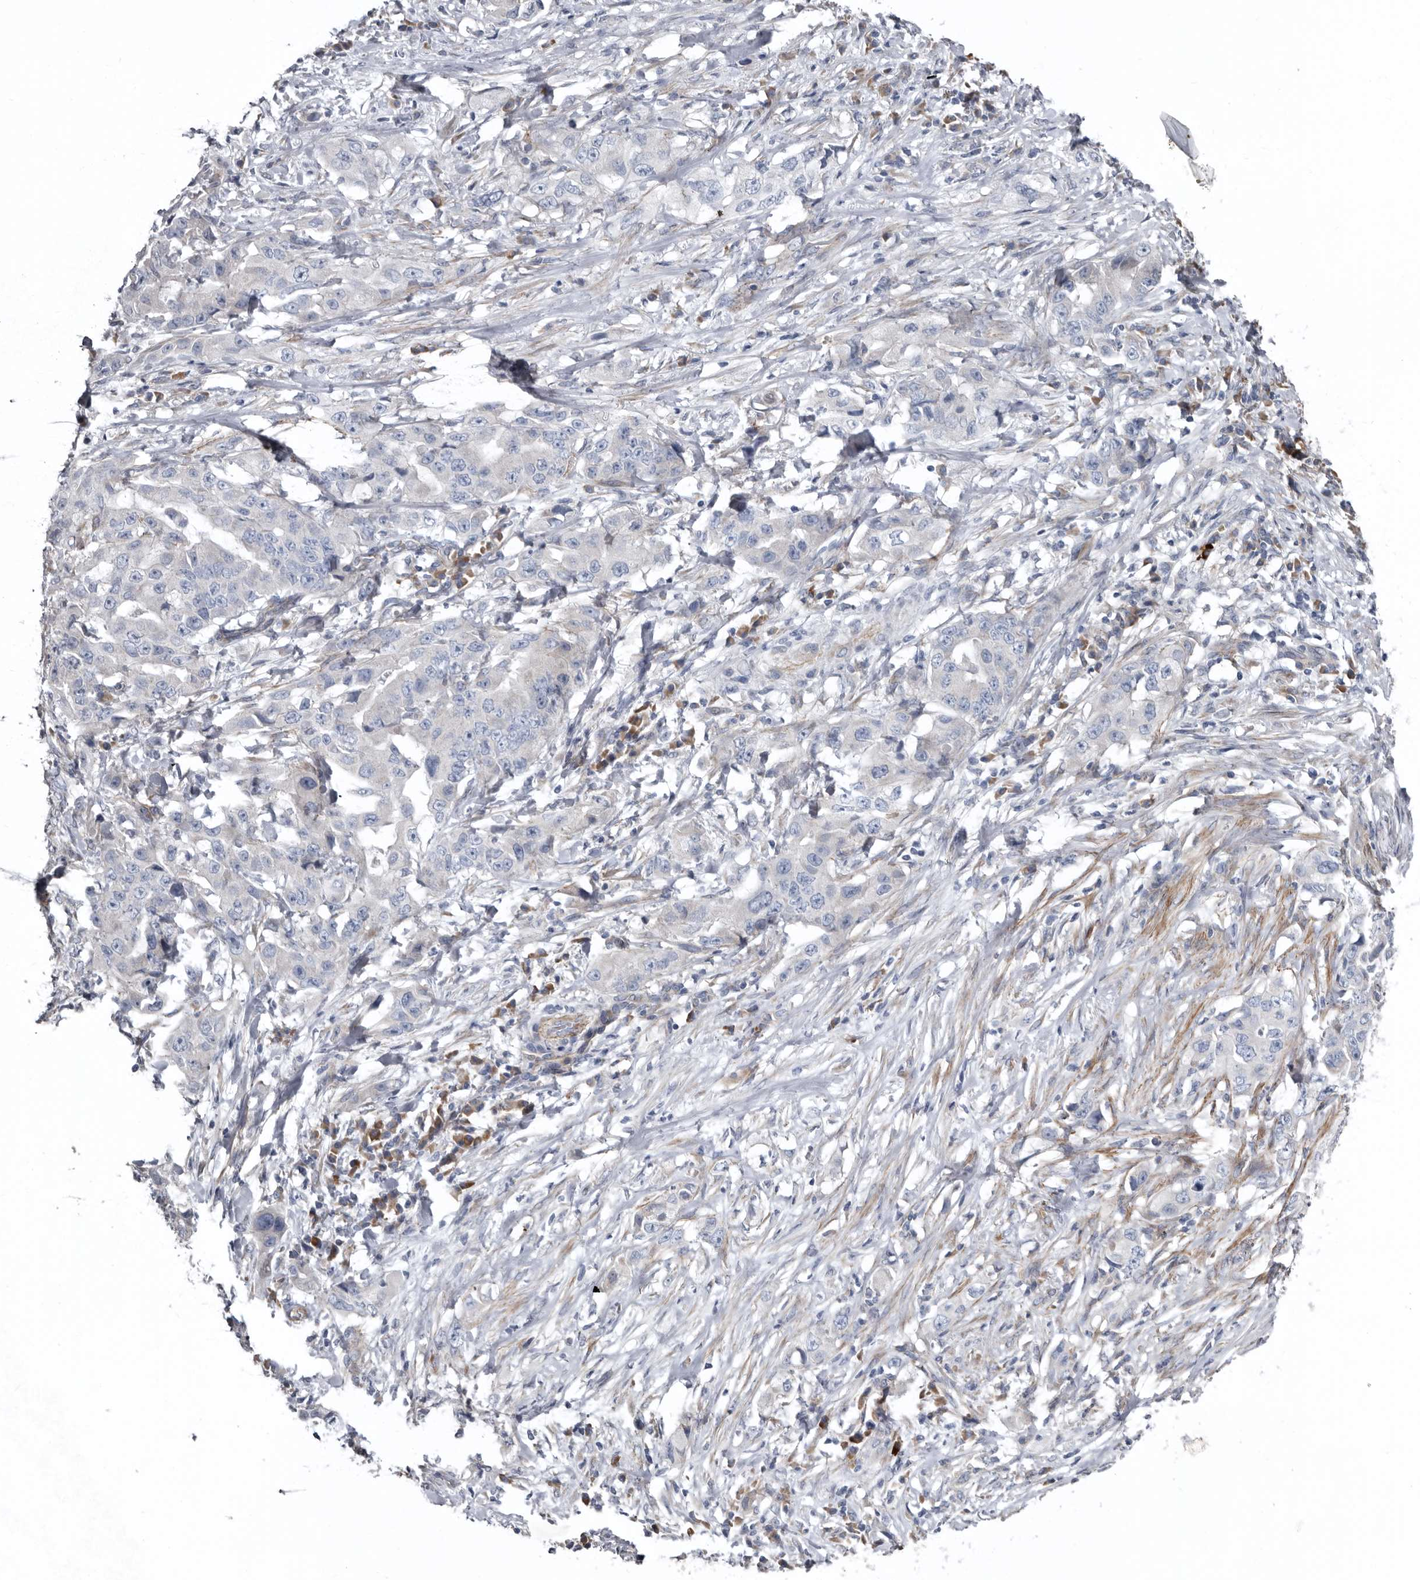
{"staining": {"intensity": "negative", "quantity": "none", "location": "none"}, "tissue": "lung cancer", "cell_type": "Tumor cells", "image_type": "cancer", "snomed": [{"axis": "morphology", "description": "Adenocarcinoma, NOS"}, {"axis": "topography", "description": "Lung"}], "caption": "There is no significant positivity in tumor cells of lung cancer (adenocarcinoma).", "gene": "ZNF114", "patient": {"sex": "female", "age": 51}}